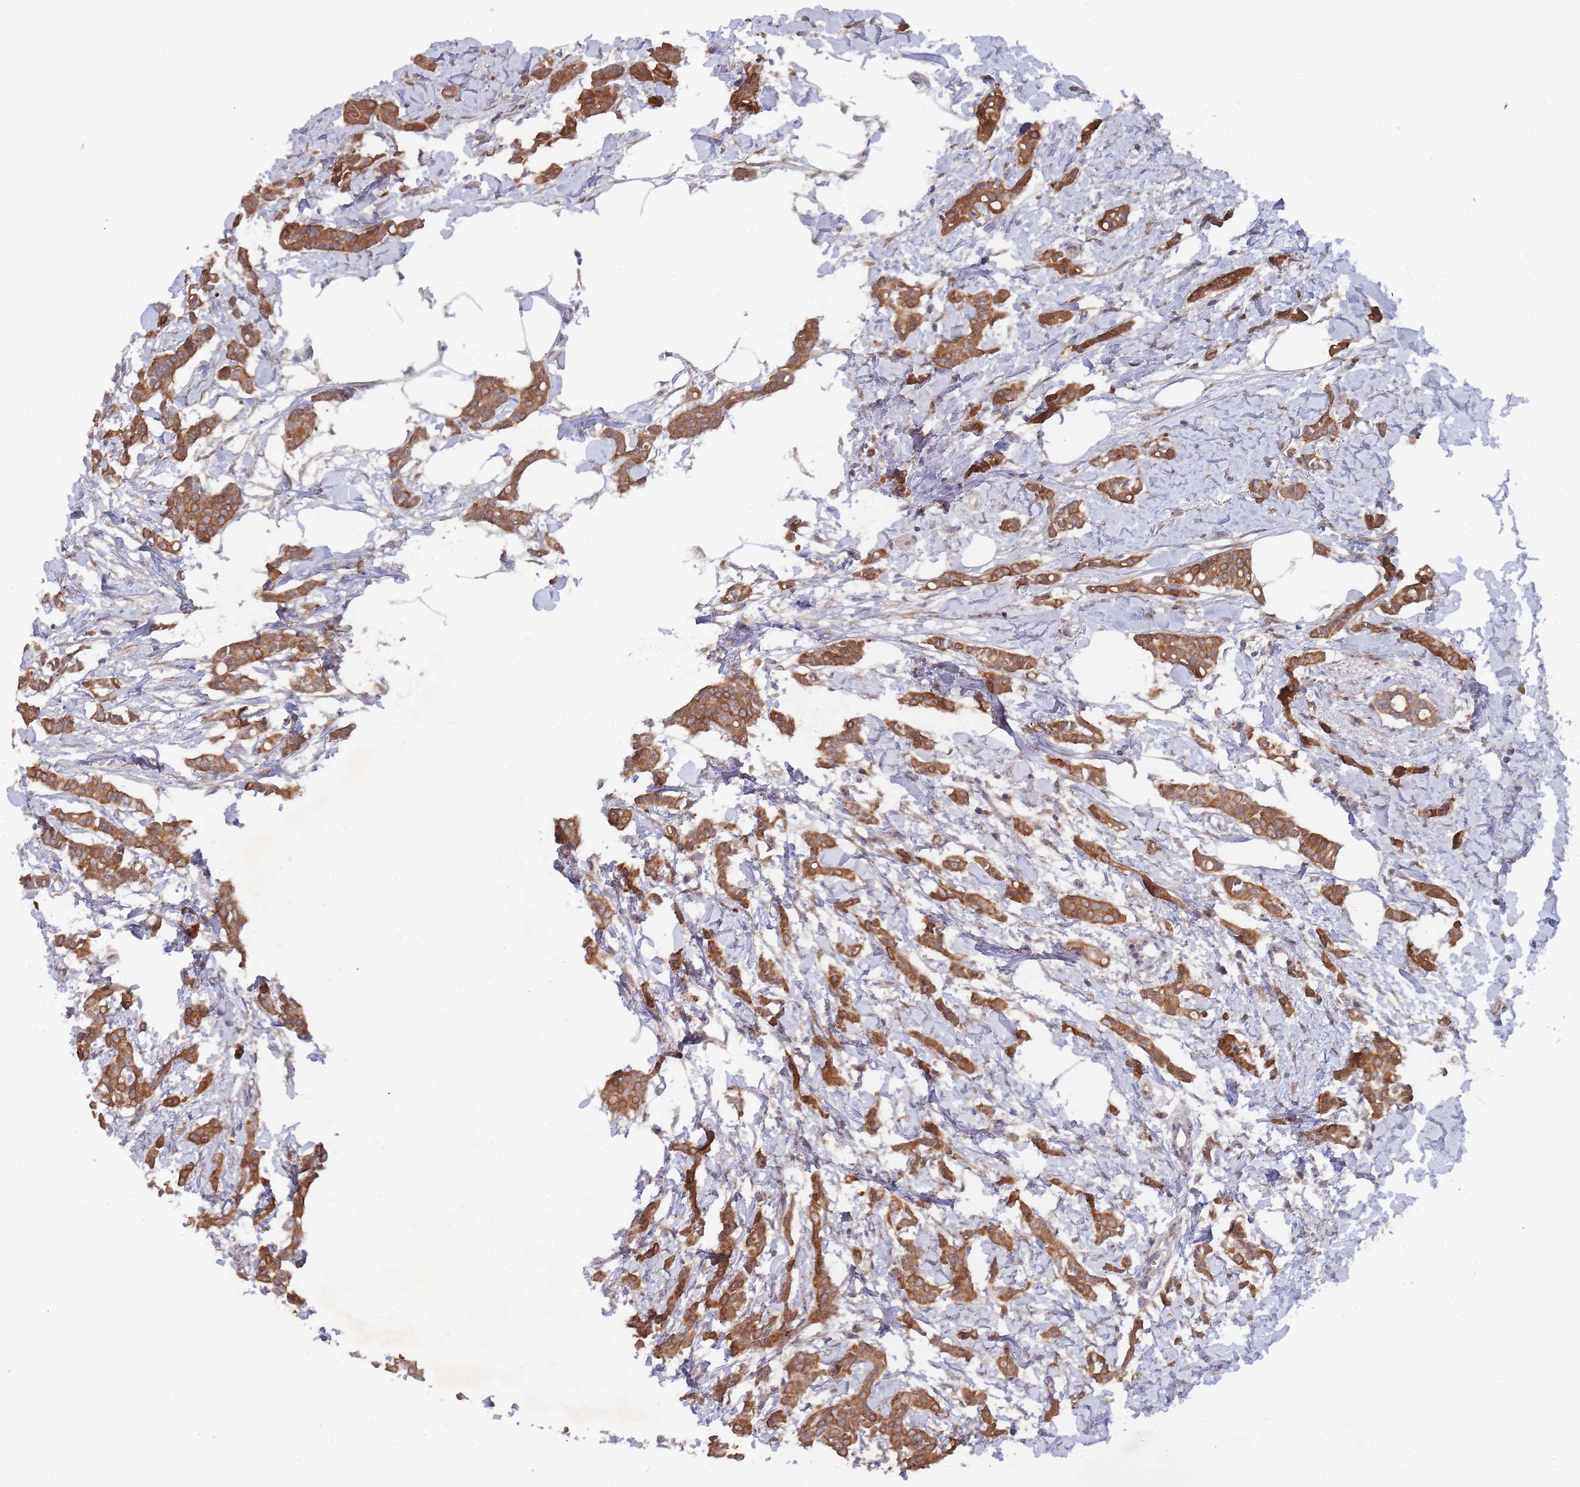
{"staining": {"intensity": "moderate", "quantity": ">75%", "location": "cytoplasmic/membranous"}, "tissue": "breast cancer", "cell_type": "Tumor cells", "image_type": "cancer", "snomed": [{"axis": "morphology", "description": "Duct carcinoma"}, {"axis": "topography", "description": "Breast"}], "caption": "Brown immunohistochemical staining in breast intraductal carcinoma exhibits moderate cytoplasmic/membranous positivity in about >75% of tumor cells.", "gene": "SLC35F5", "patient": {"sex": "female", "age": 41}}